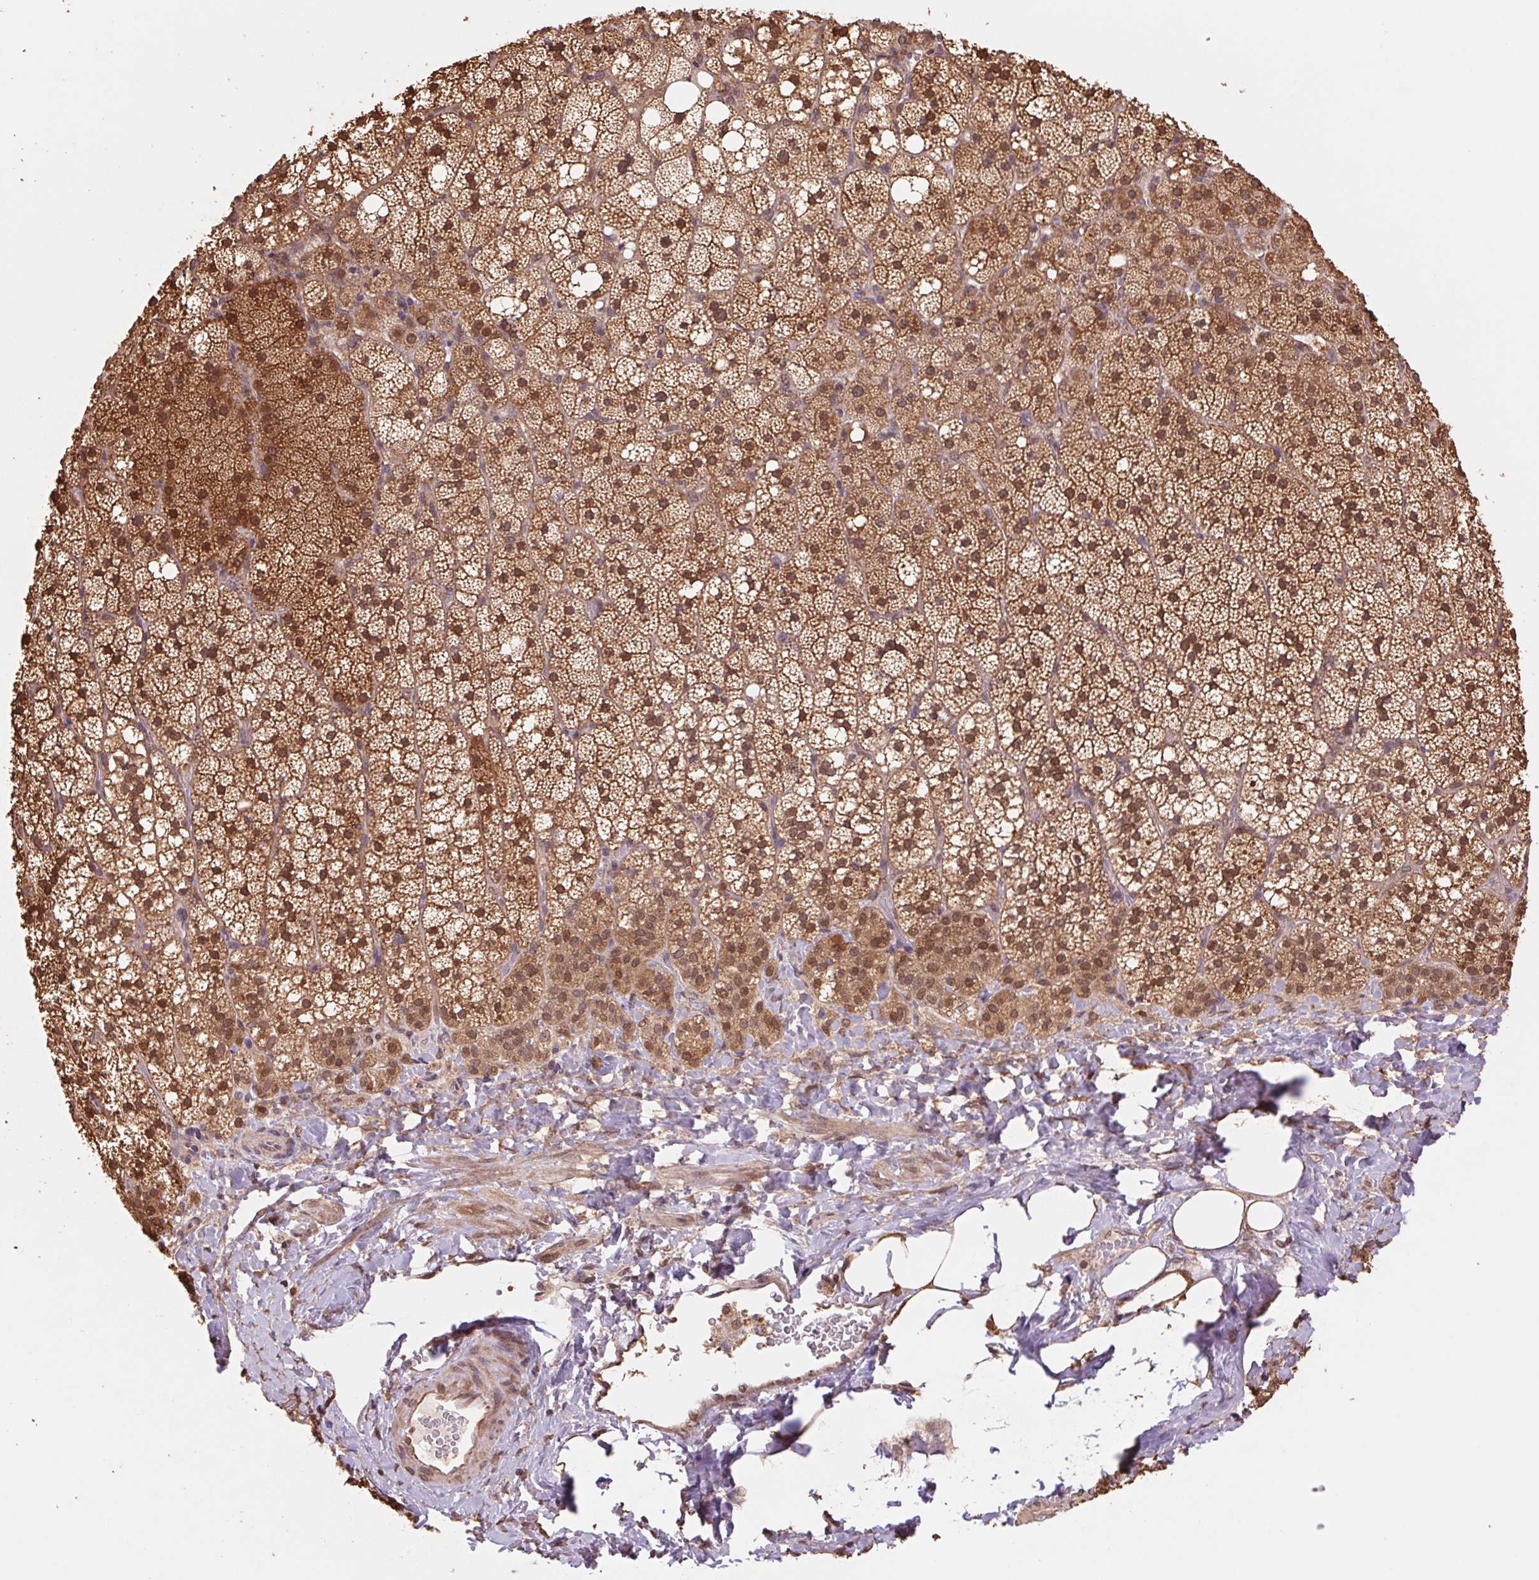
{"staining": {"intensity": "strong", "quantity": ">75%", "location": "cytoplasmic/membranous,nuclear"}, "tissue": "adrenal gland", "cell_type": "Glandular cells", "image_type": "normal", "snomed": [{"axis": "morphology", "description": "Normal tissue, NOS"}, {"axis": "topography", "description": "Adrenal gland"}], "caption": "Strong cytoplasmic/membranous,nuclear expression is appreciated in about >75% of glandular cells in benign adrenal gland.", "gene": "CUTA", "patient": {"sex": "male", "age": 53}}